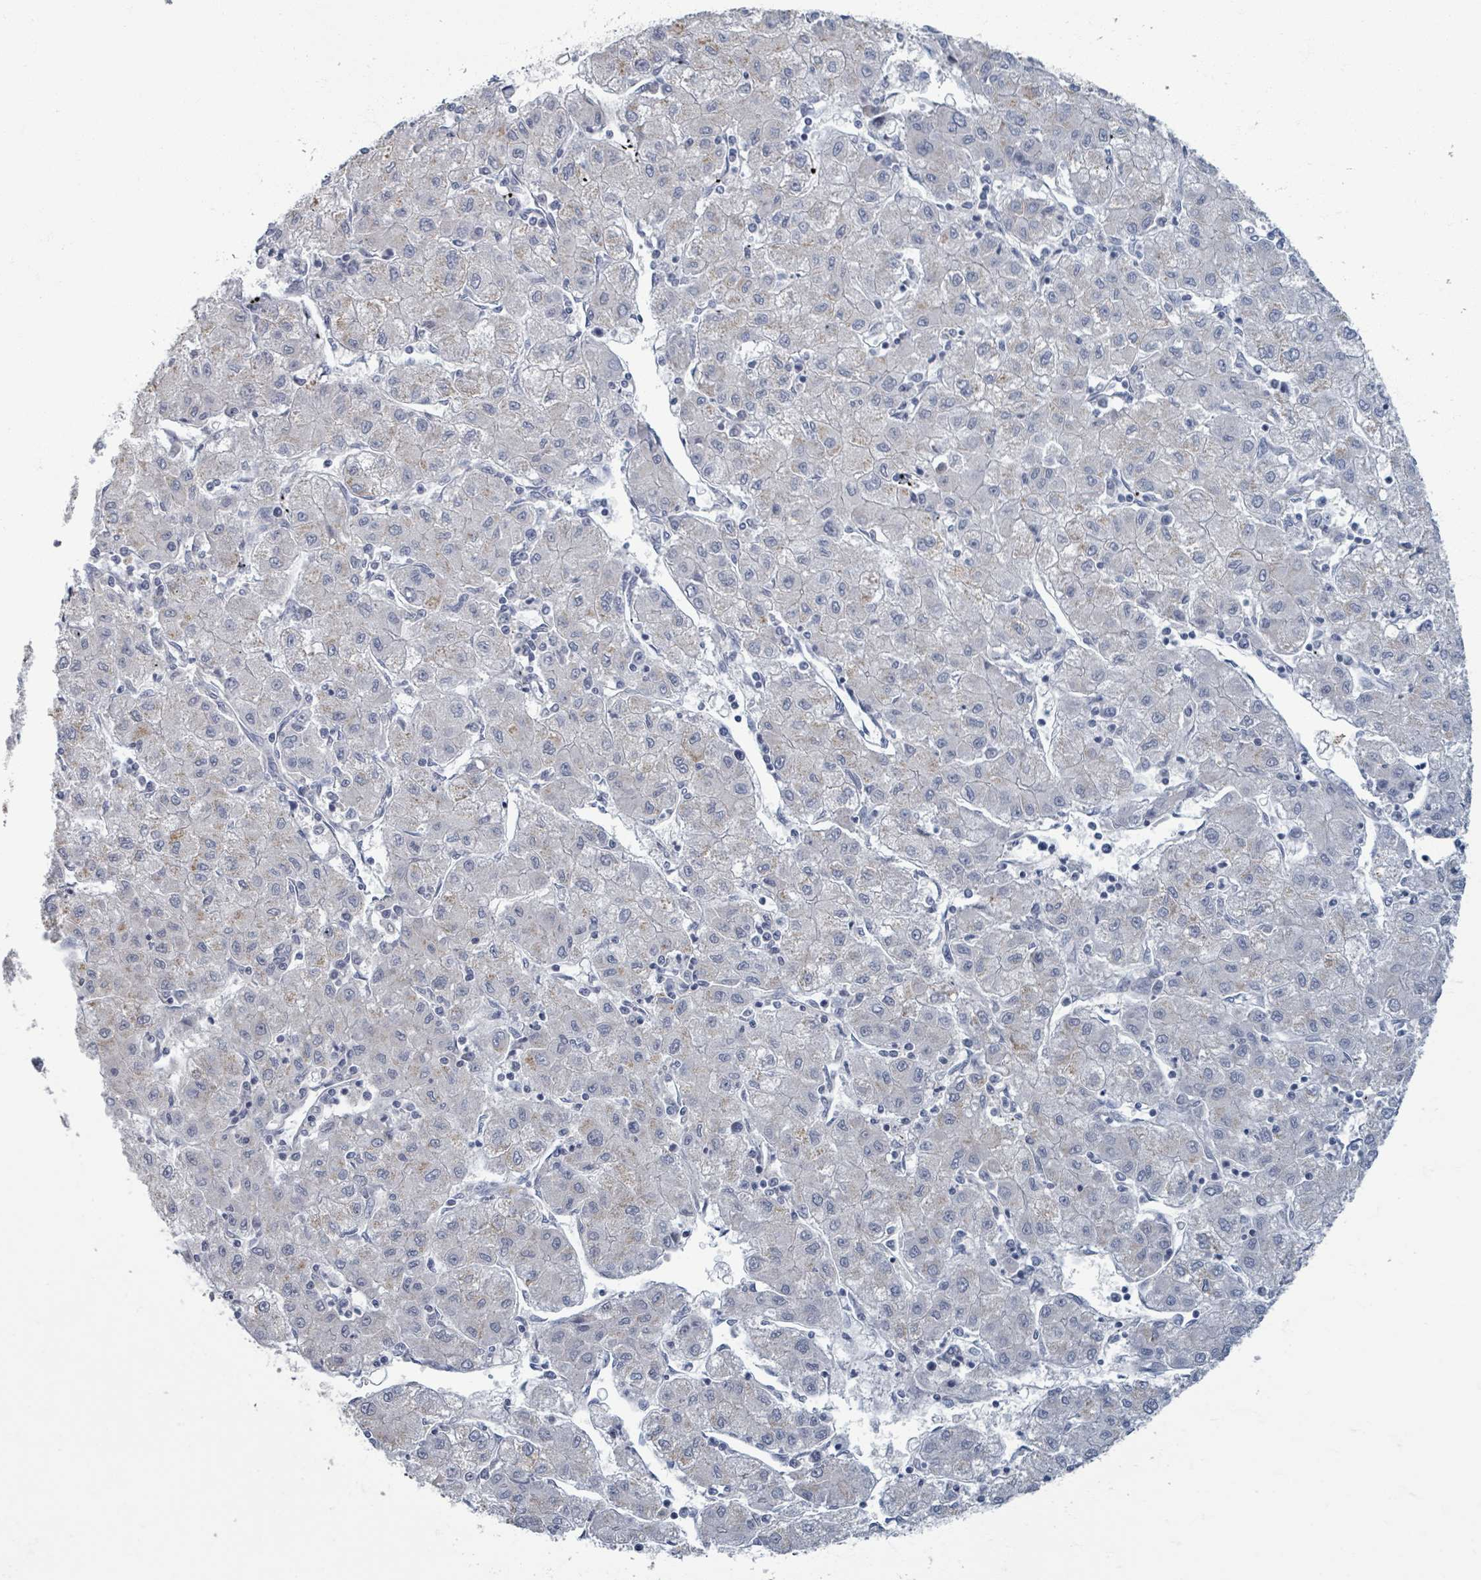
{"staining": {"intensity": "negative", "quantity": "none", "location": "none"}, "tissue": "liver cancer", "cell_type": "Tumor cells", "image_type": "cancer", "snomed": [{"axis": "morphology", "description": "Carcinoma, Hepatocellular, NOS"}, {"axis": "topography", "description": "Liver"}], "caption": "Immunohistochemical staining of liver cancer (hepatocellular carcinoma) reveals no significant expression in tumor cells.", "gene": "WNT11", "patient": {"sex": "male", "age": 72}}